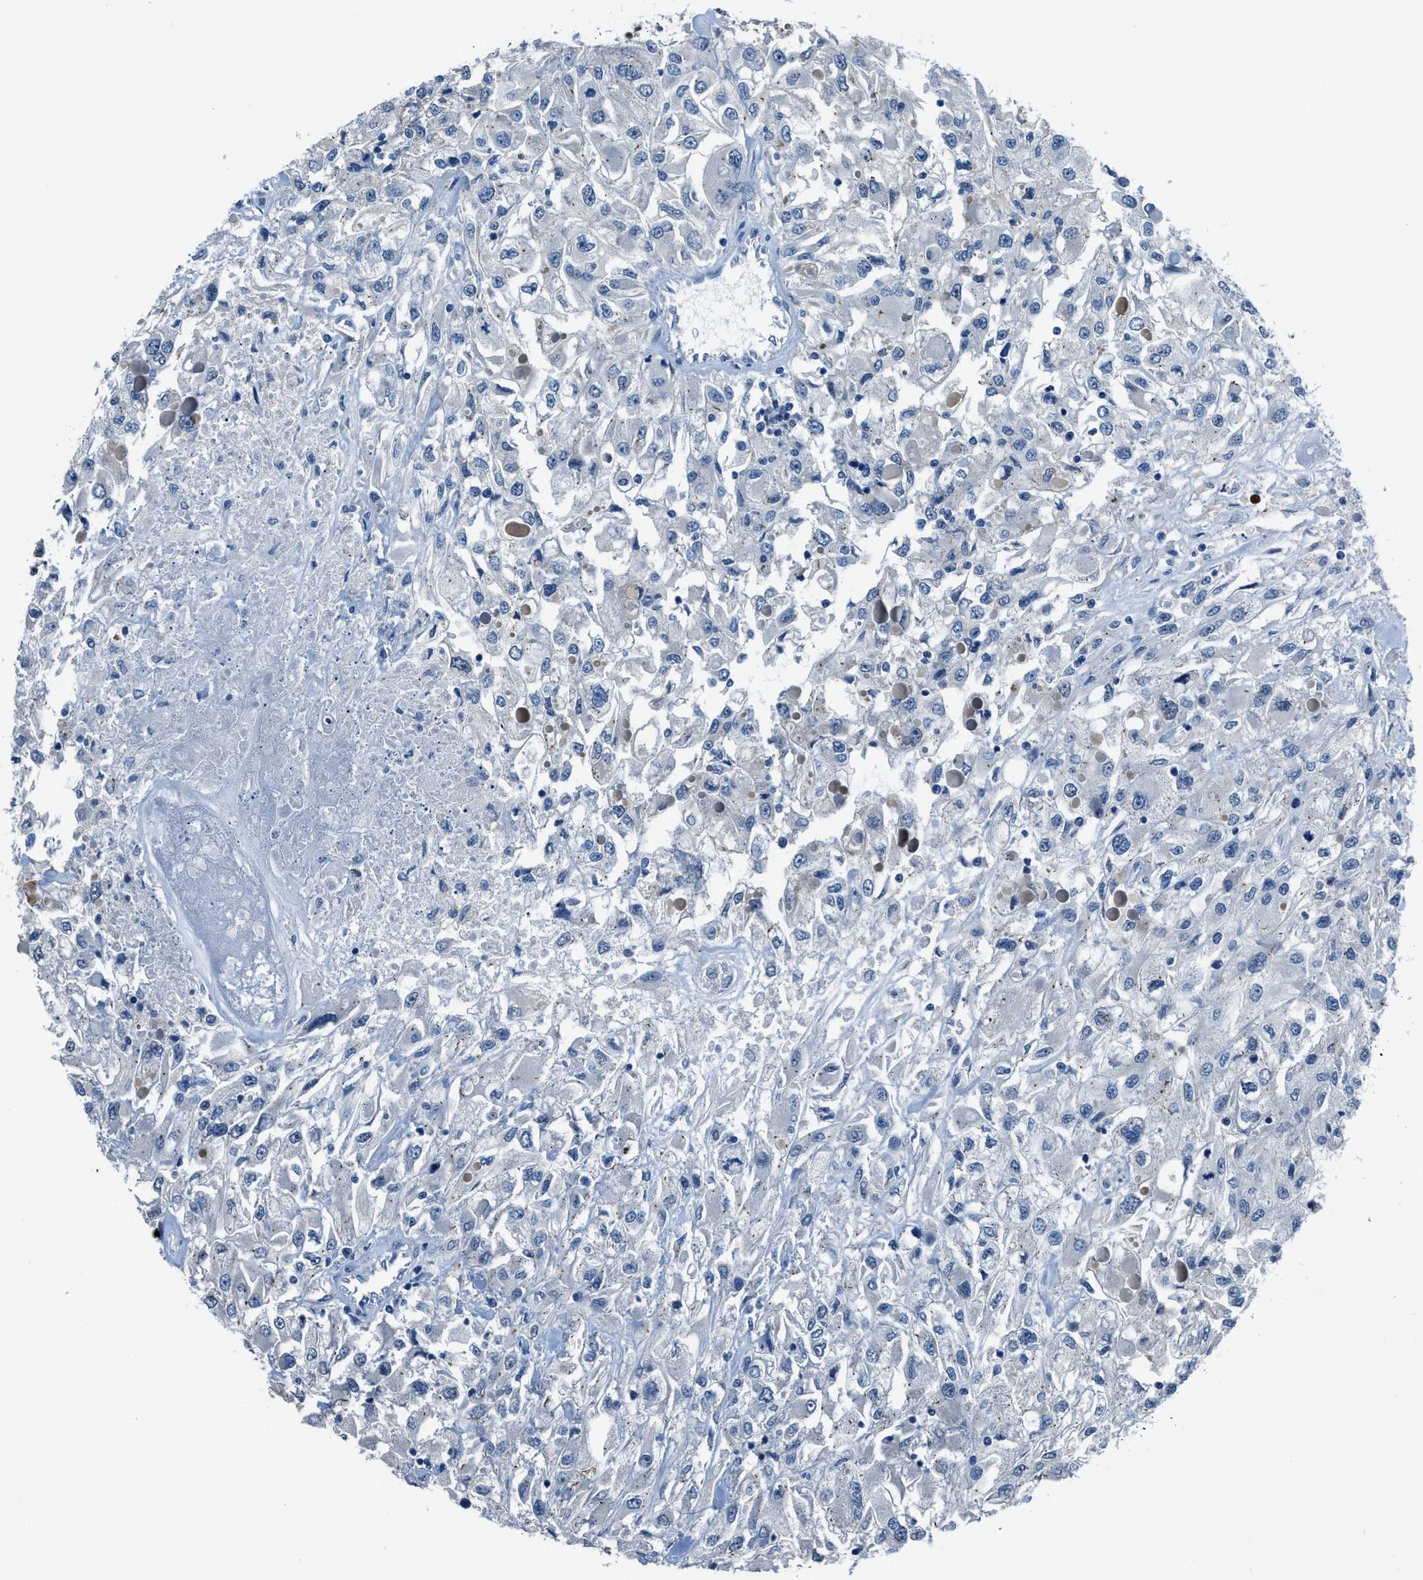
{"staining": {"intensity": "negative", "quantity": "none", "location": "none"}, "tissue": "renal cancer", "cell_type": "Tumor cells", "image_type": "cancer", "snomed": [{"axis": "morphology", "description": "Adenocarcinoma, NOS"}, {"axis": "topography", "description": "Kidney"}], "caption": "Immunohistochemical staining of human adenocarcinoma (renal) exhibits no significant positivity in tumor cells.", "gene": "DUSP19", "patient": {"sex": "female", "age": 52}}